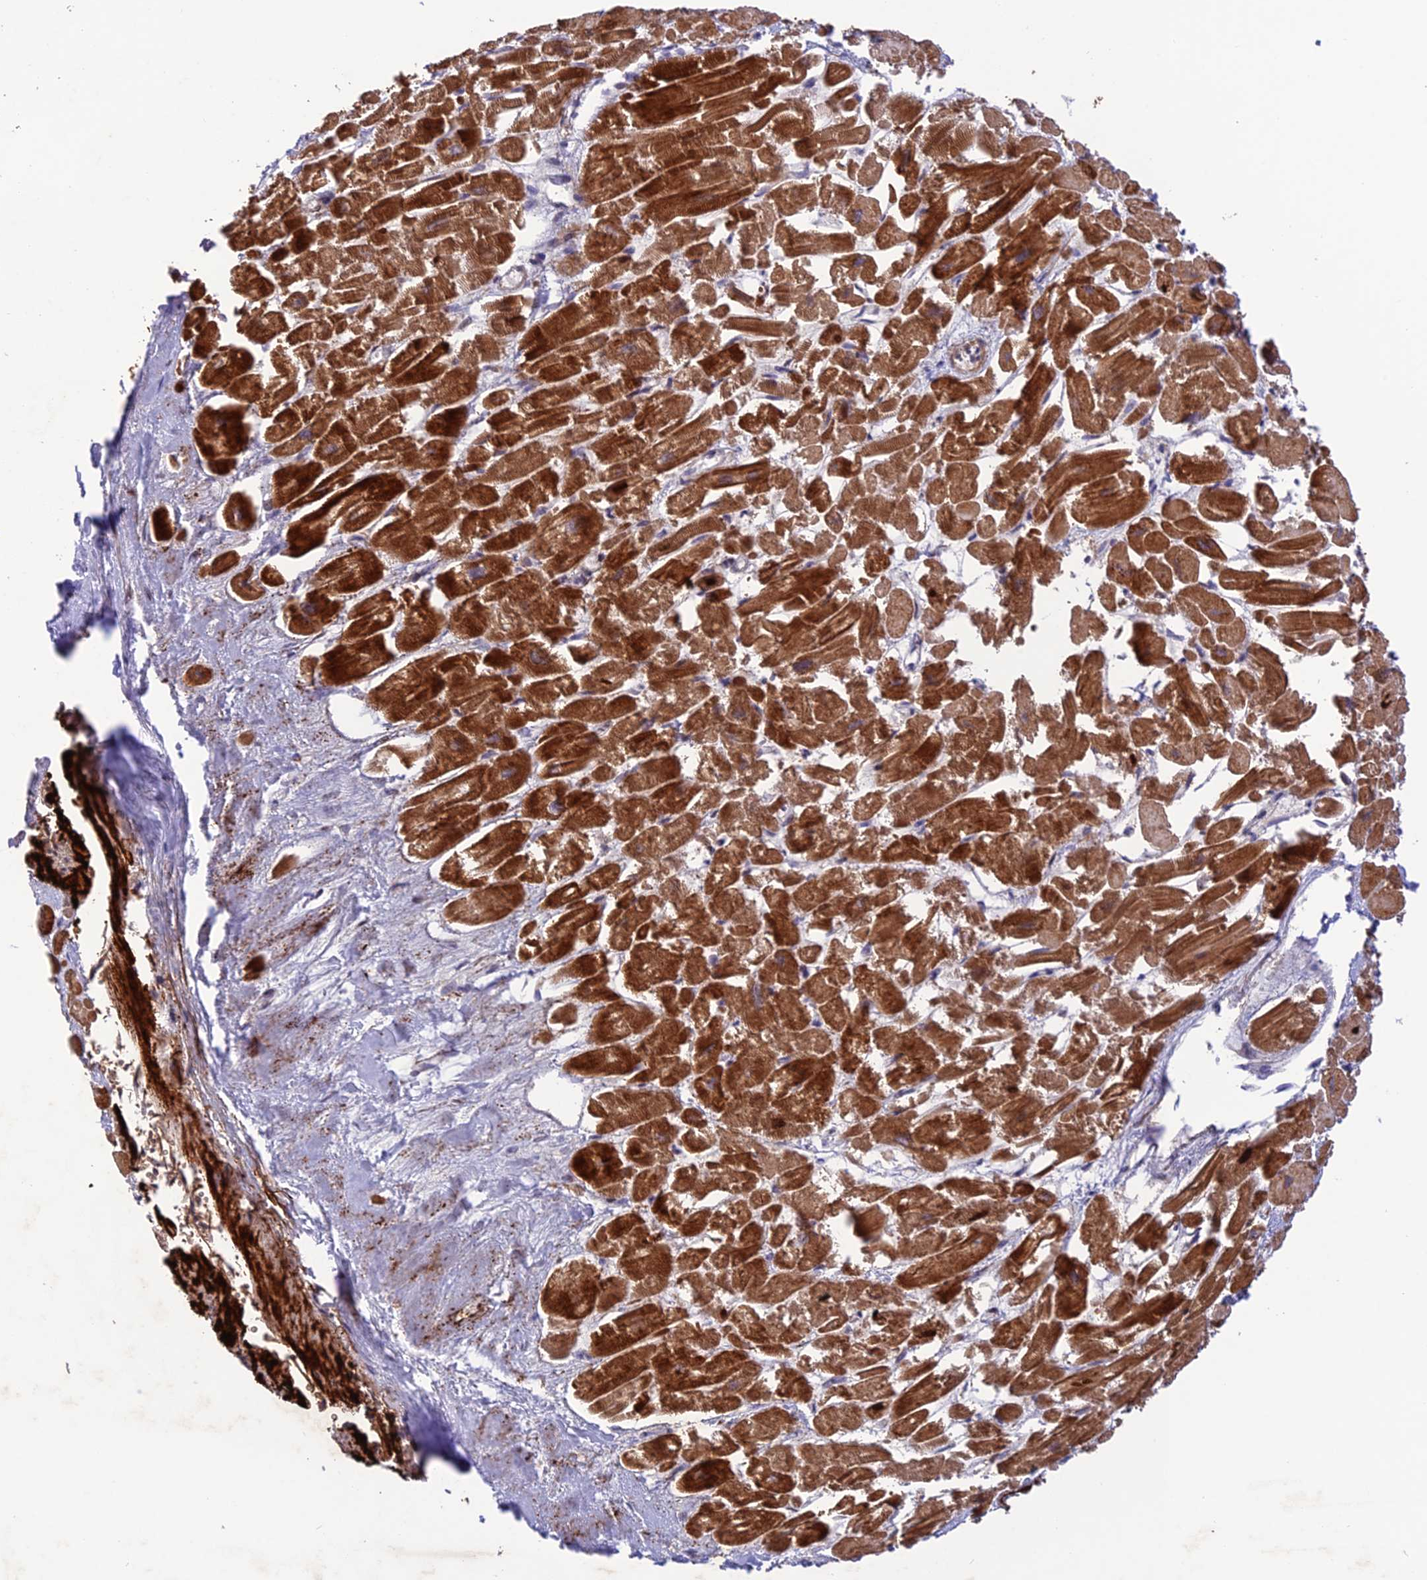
{"staining": {"intensity": "strong", "quantity": ">75%", "location": "cytoplasmic/membranous,nuclear"}, "tissue": "heart muscle", "cell_type": "Cardiomyocytes", "image_type": "normal", "snomed": [{"axis": "morphology", "description": "Normal tissue, NOS"}, {"axis": "topography", "description": "Heart"}], "caption": "An immunohistochemistry micrograph of normal tissue is shown. Protein staining in brown shows strong cytoplasmic/membranous,nuclear positivity in heart muscle within cardiomyocytes.", "gene": "WDR55", "patient": {"sex": "male", "age": 54}}